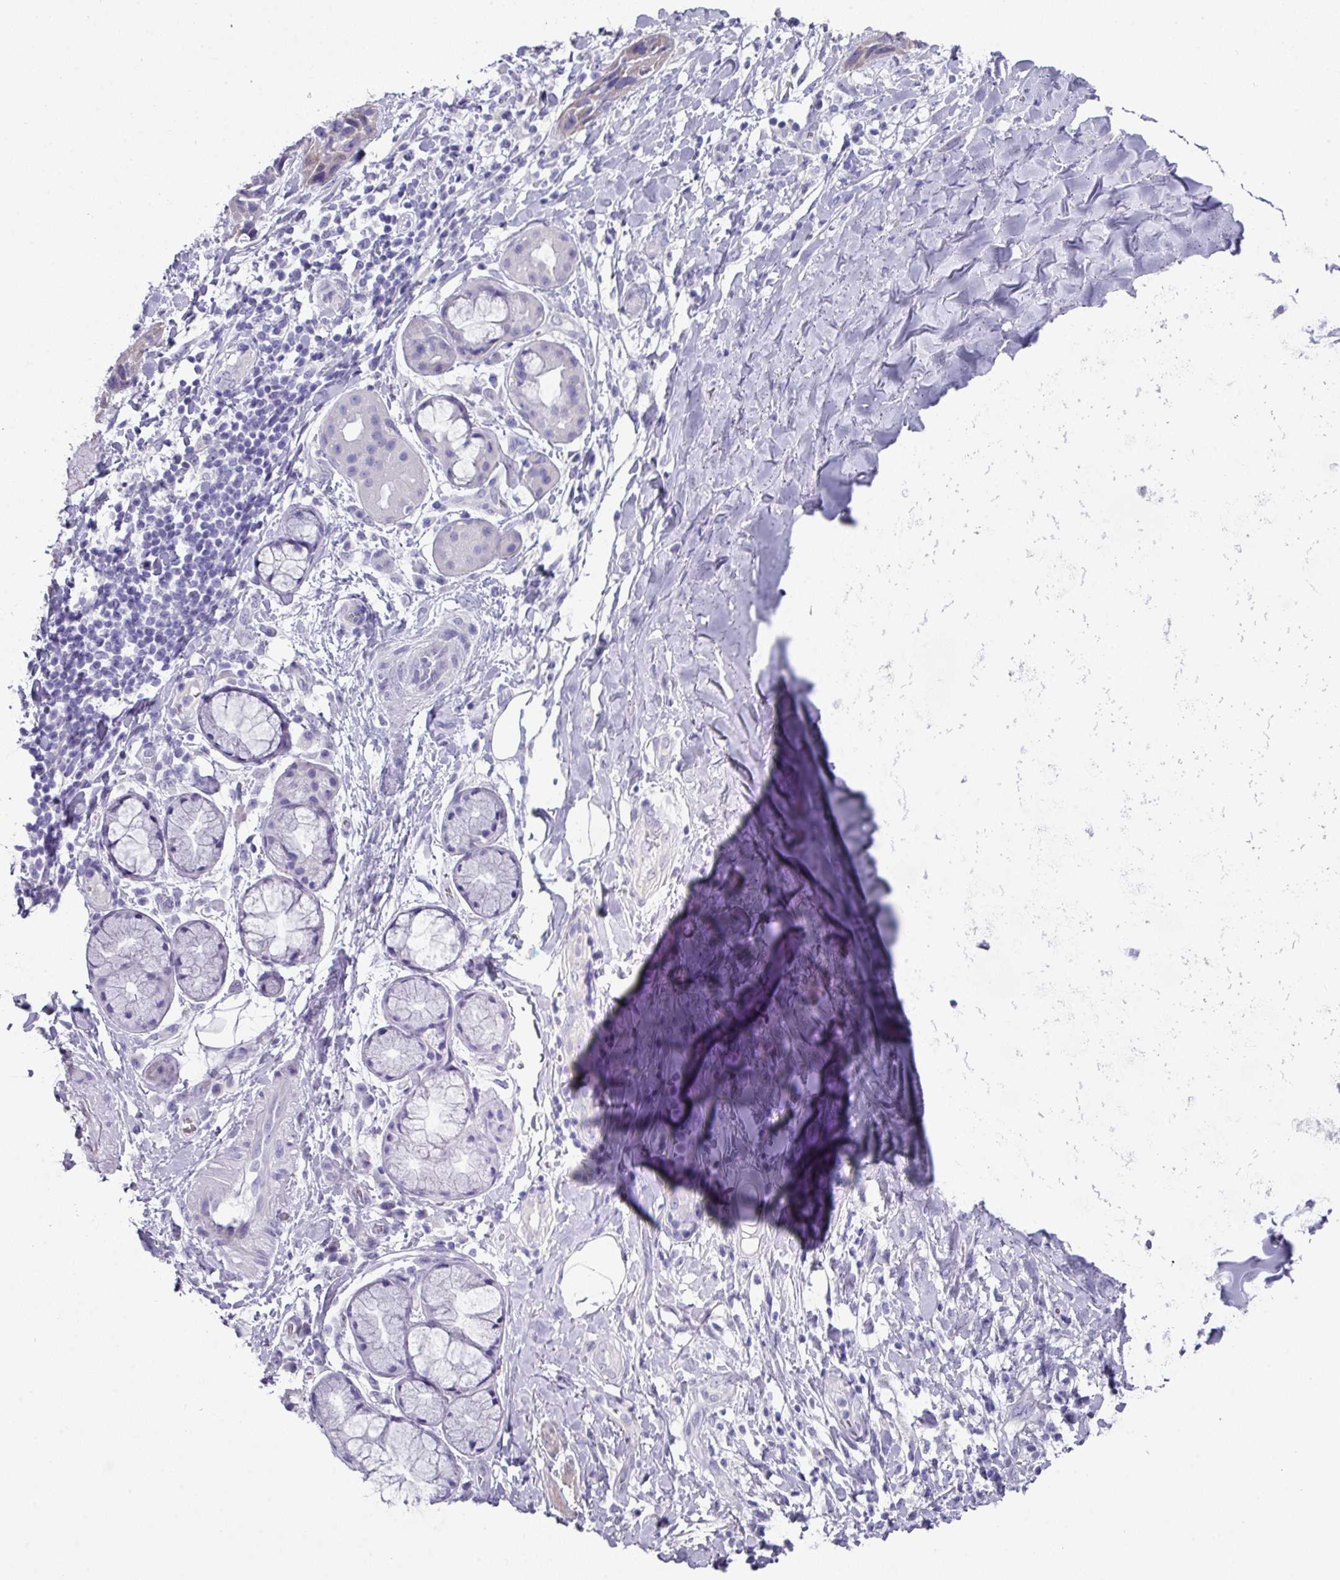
{"staining": {"intensity": "negative", "quantity": "none", "location": "none"}, "tissue": "adipose tissue", "cell_type": "Adipocytes", "image_type": "normal", "snomed": [{"axis": "morphology", "description": "Normal tissue, NOS"}, {"axis": "morphology", "description": "Squamous cell carcinoma, NOS"}, {"axis": "topography", "description": "Bronchus"}, {"axis": "topography", "description": "Lung"}], "caption": "Immunohistochemistry (IHC) image of unremarkable human adipose tissue stained for a protein (brown), which exhibits no positivity in adipocytes. (Brightfield microscopy of DAB IHC at high magnification).", "gene": "PEX10", "patient": {"sex": "female", "age": 70}}